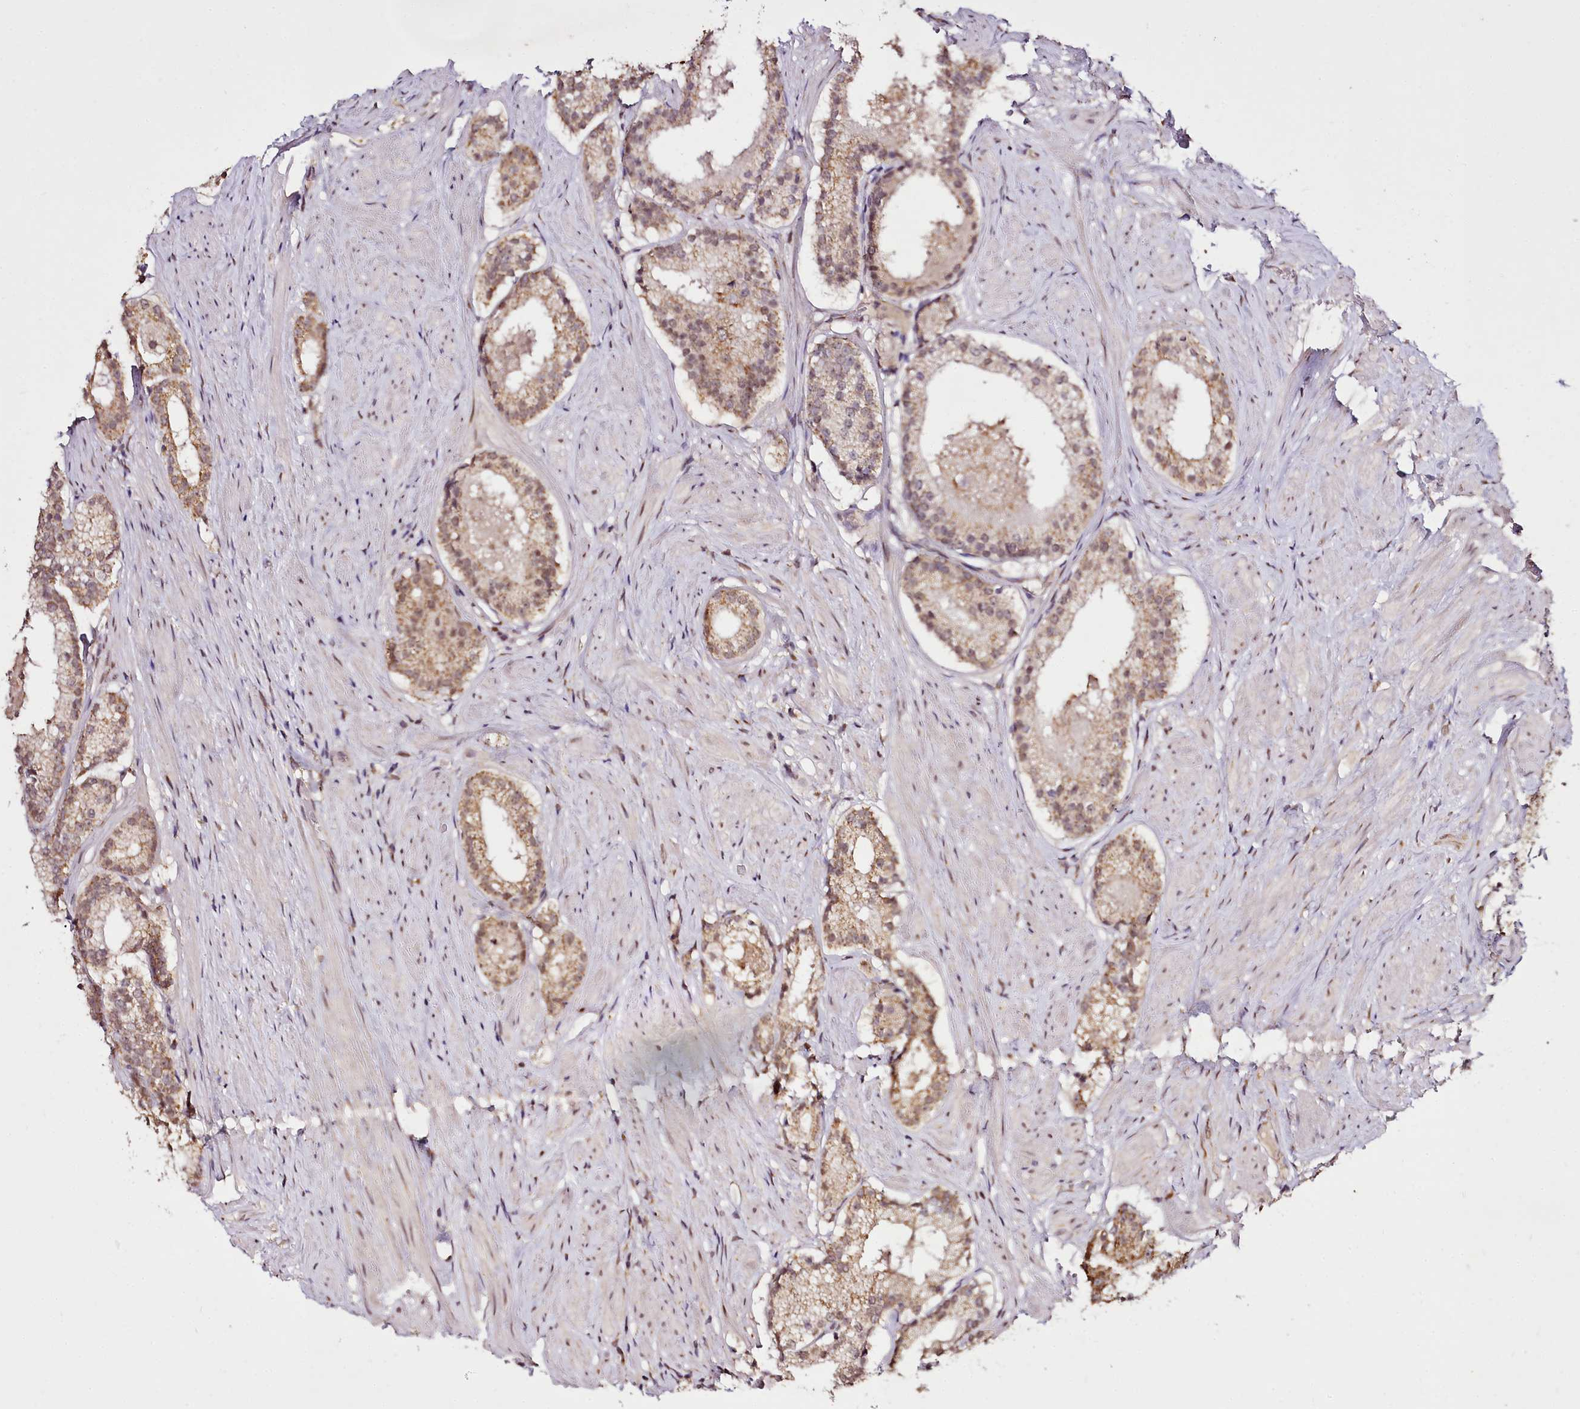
{"staining": {"intensity": "moderate", "quantity": ">75%", "location": "cytoplasmic/membranous,nuclear"}, "tissue": "prostate cancer", "cell_type": "Tumor cells", "image_type": "cancer", "snomed": [{"axis": "morphology", "description": "Adenocarcinoma, Low grade"}, {"axis": "topography", "description": "Prostate"}], "caption": "High-power microscopy captured an immunohistochemistry micrograph of prostate adenocarcinoma (low-grade), revealing moderate cytoplasmic/membranous and nuclear positivity in about >75% of tumor cells.", "gene": "EDIL3", "patient": {"sex": "male", "age": 57}}